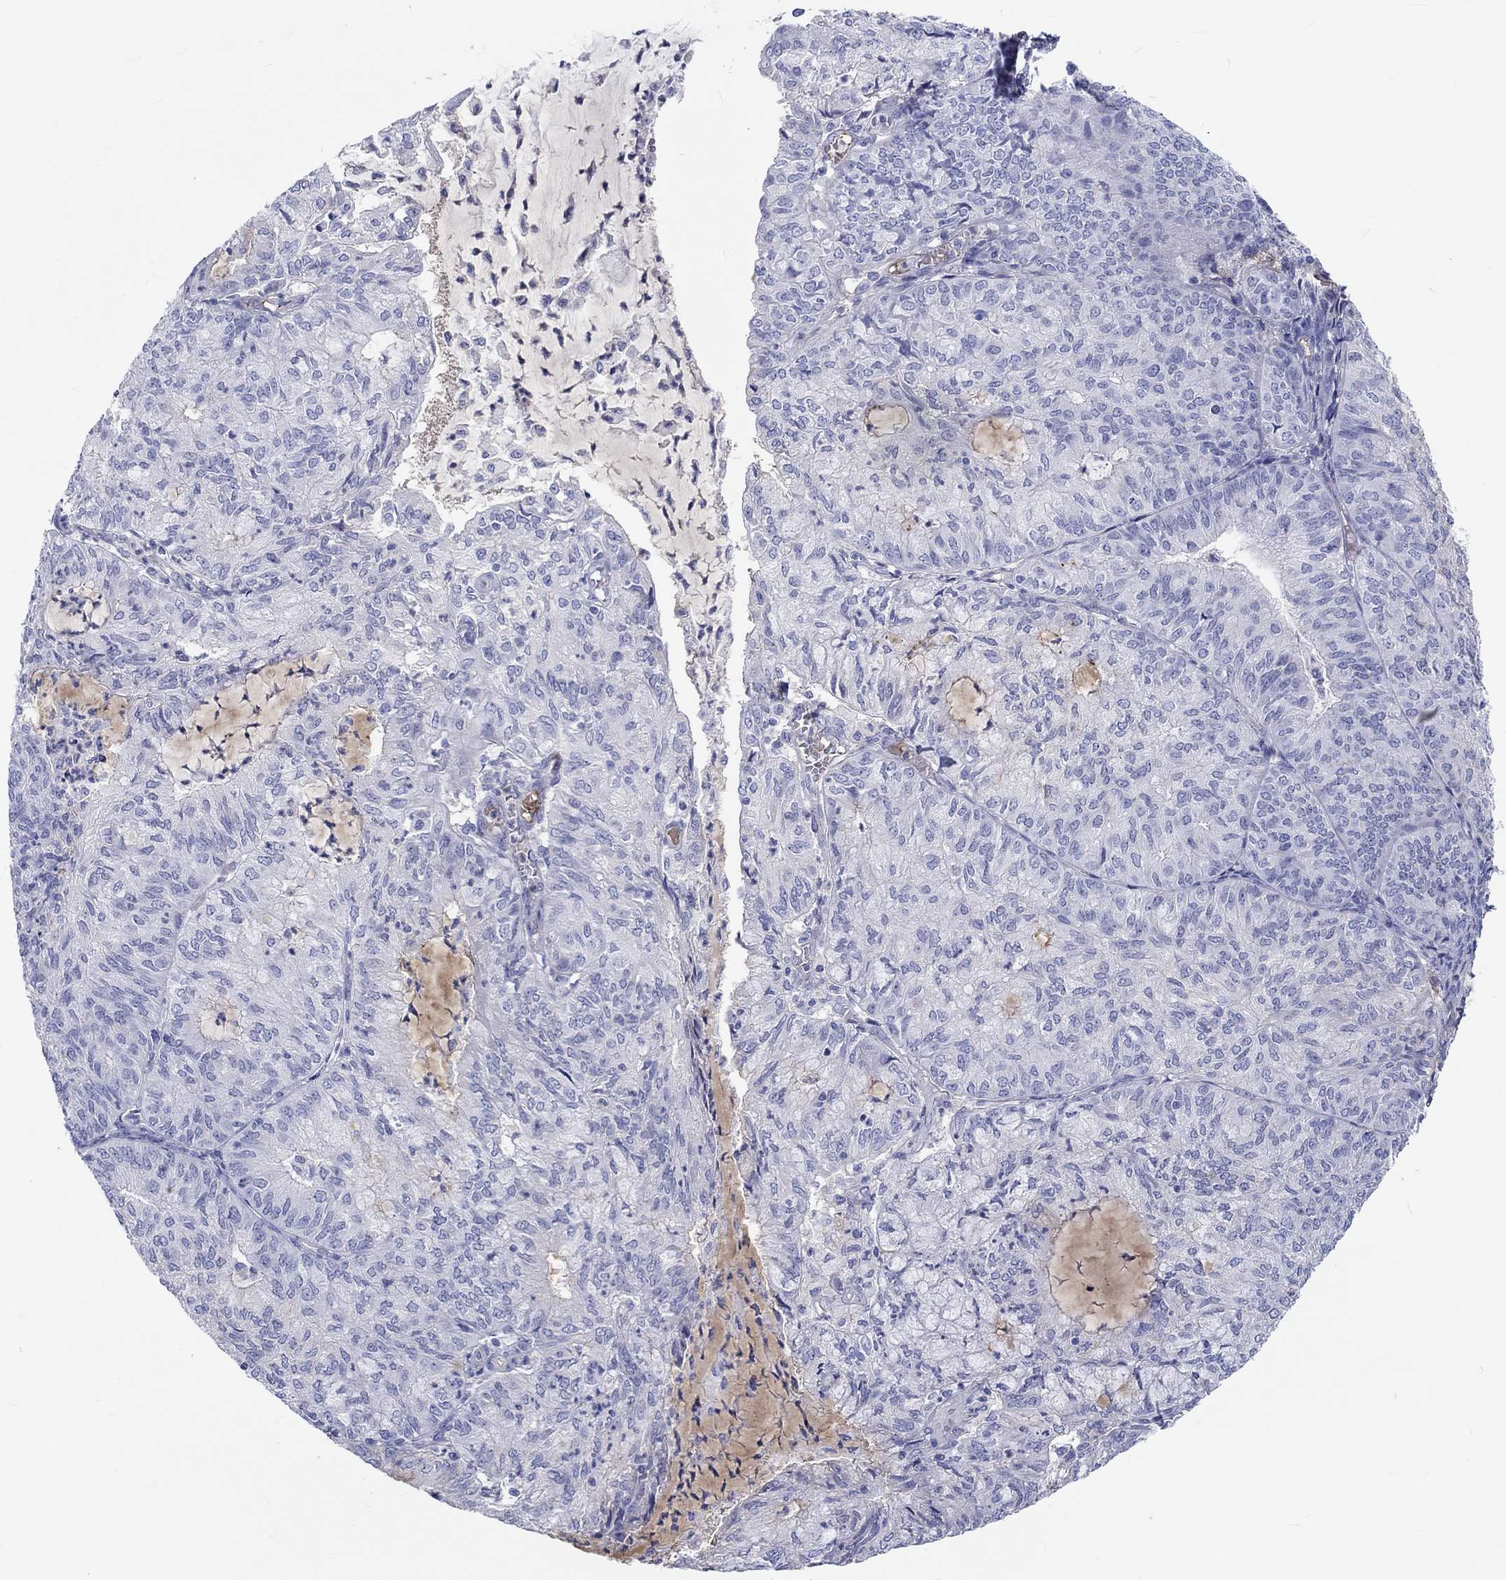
{"staining": {"intensity": "negative", "quantity": "none", "location": "none"}, "tissue": "endometrial cancer", "cell_type": "Tumor cells", "image_type": "cancer", "snomed": [{"axis": "morphology", "description": "Adenocarcinoma, NOS"}, {"axis": "topography", "description": "Endometrium"}], "caption": "The histopathology image displays no staining of tumor cells in endometrial cancer (adenocarcinoma).", "gene": "CDY2B", "patient": {"sex": "female", "age": 82}}